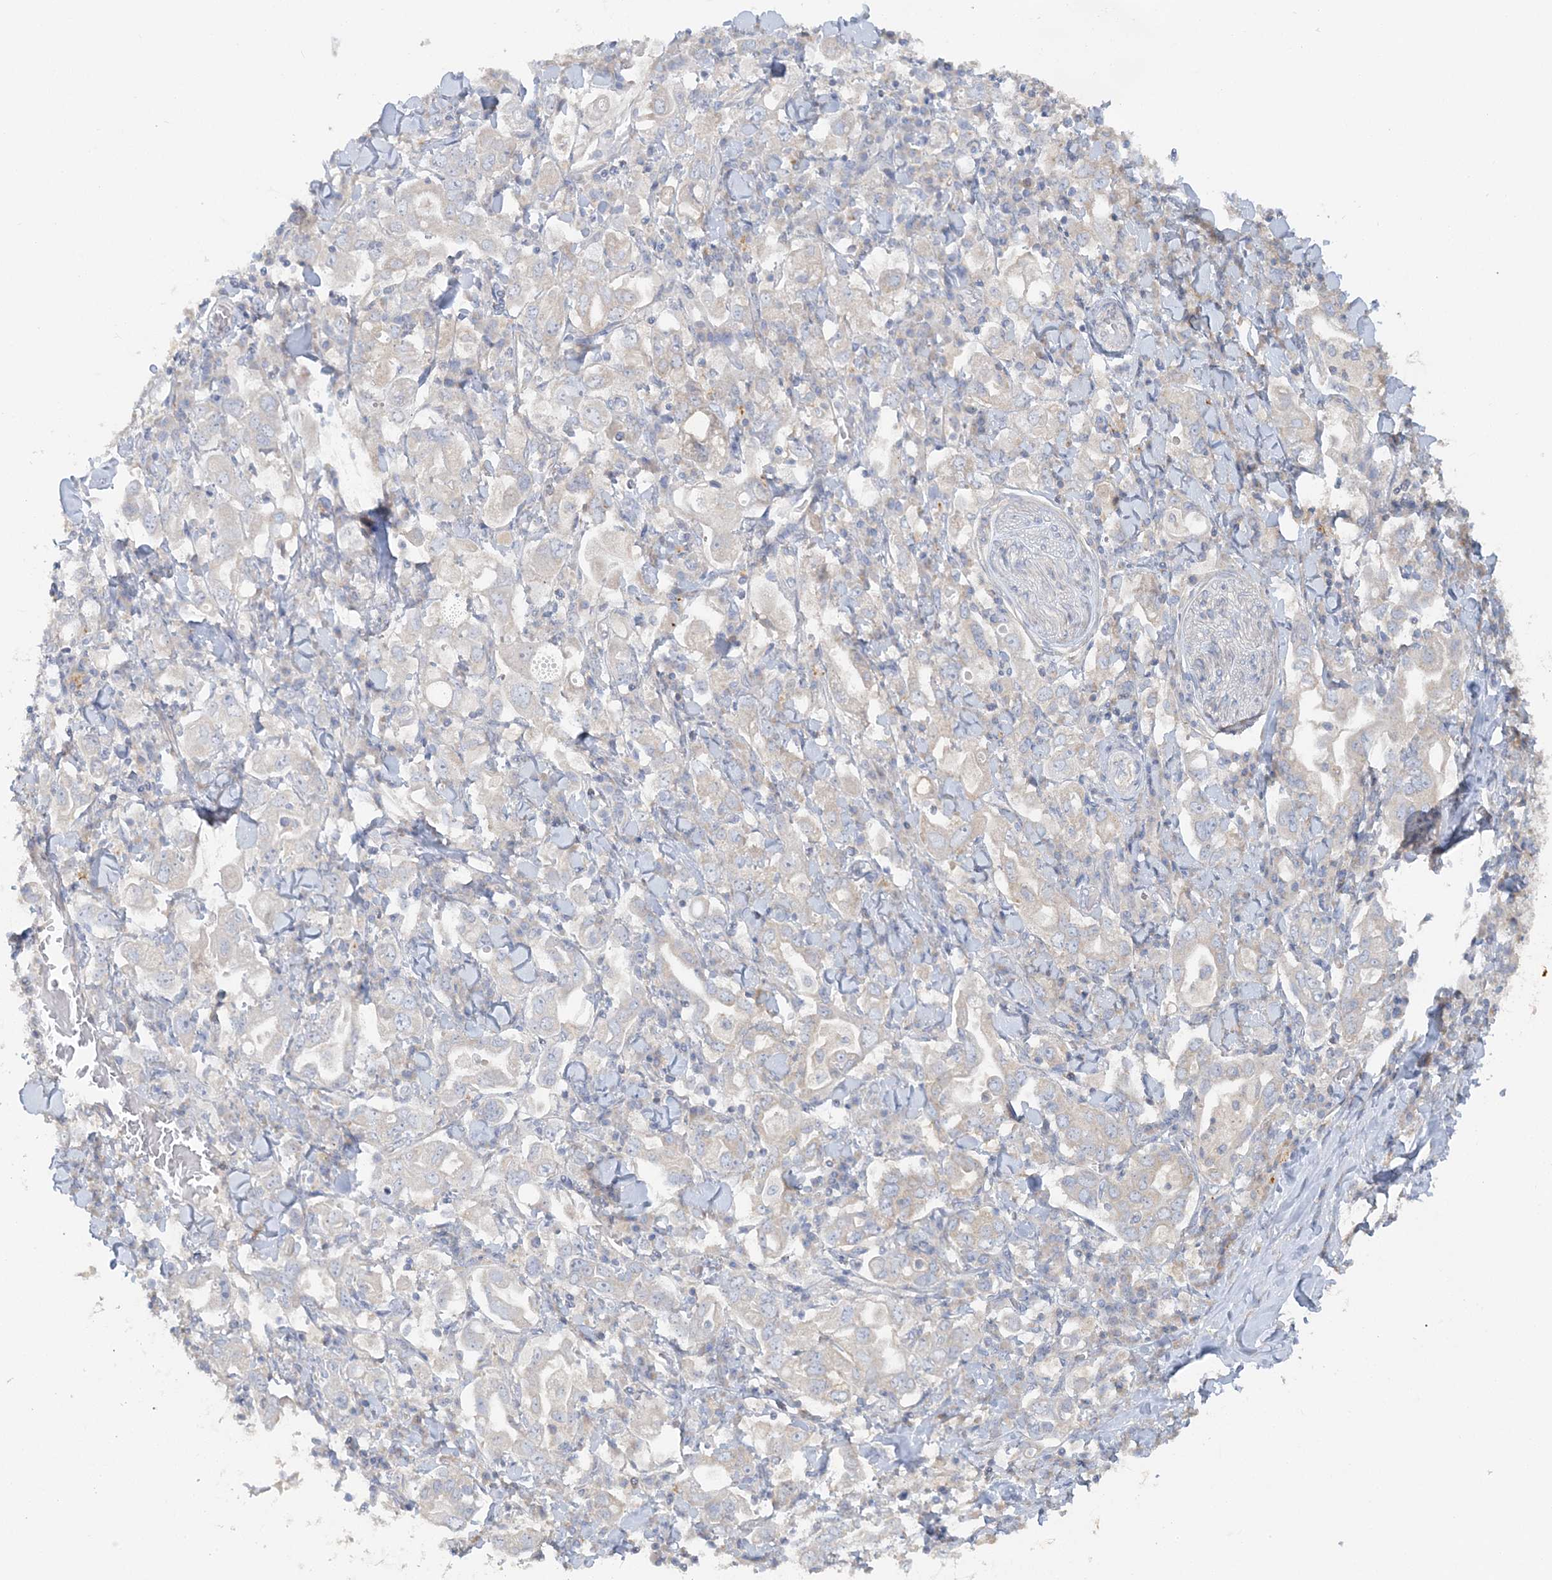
{"staining": {"intensity": "negative", "quantity": "none", "location": "none"}, "tissue": "stomach cancer", "cell_type": "Tumor cells", "image_type": "cancer", "snomed": [{"axis": "morphology", "description": "Adenocarcinoma, NOS"}, {"axis": "topography", "description": "Stomach, upper"}], "caption": "An immunohistochemistry (IHC) photomicrograph of stomach cancer (adenocarcinoma) is shown. There is no staining in tumor cells of stomach cancer (adenocarcinoma).", "gene": "TBC1D5", "patient": {"sex": "male", "age": 62}}